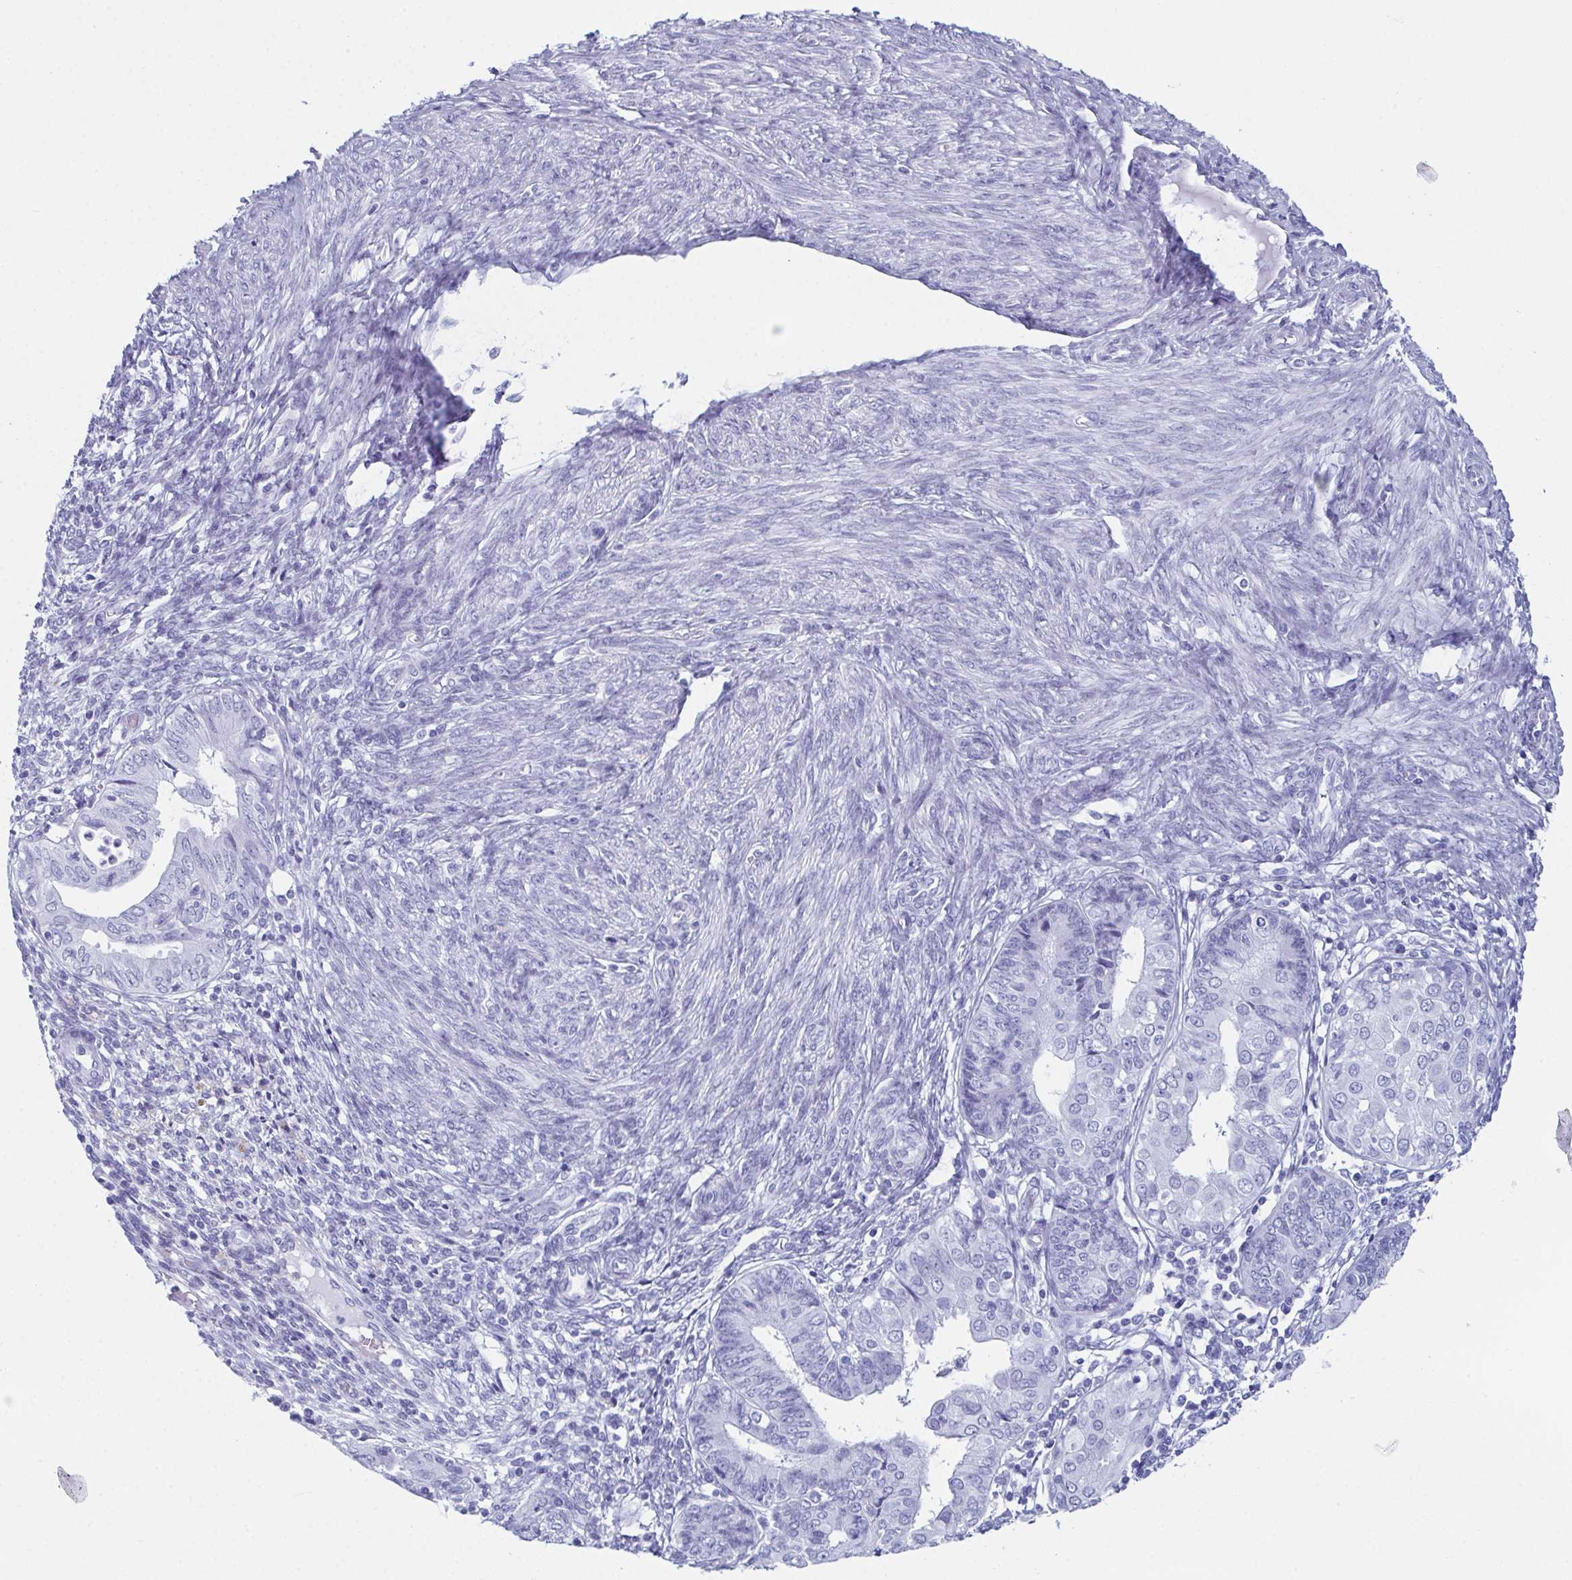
{"staining": {"intensity": "negative", "quantity": "none", "location": "none"}, "tissue": "endometrial cancer", "cell_type": "Tumor cells", "image_type": "cancer", "snomed": [{"axis": "morphology", "description": "Adenocarcinoma, NOS"}, {"axis": "topography", "description": "Endometrium"}], "caption": "Immunohistochemistry (IHC) histopathology image of adenocarcinoma (endometrial) stained for a protein (brown), which reveals no positivity in tumor cells.", "gene": "ENKUR", "patient": {"sex": "female", "age": 68}}